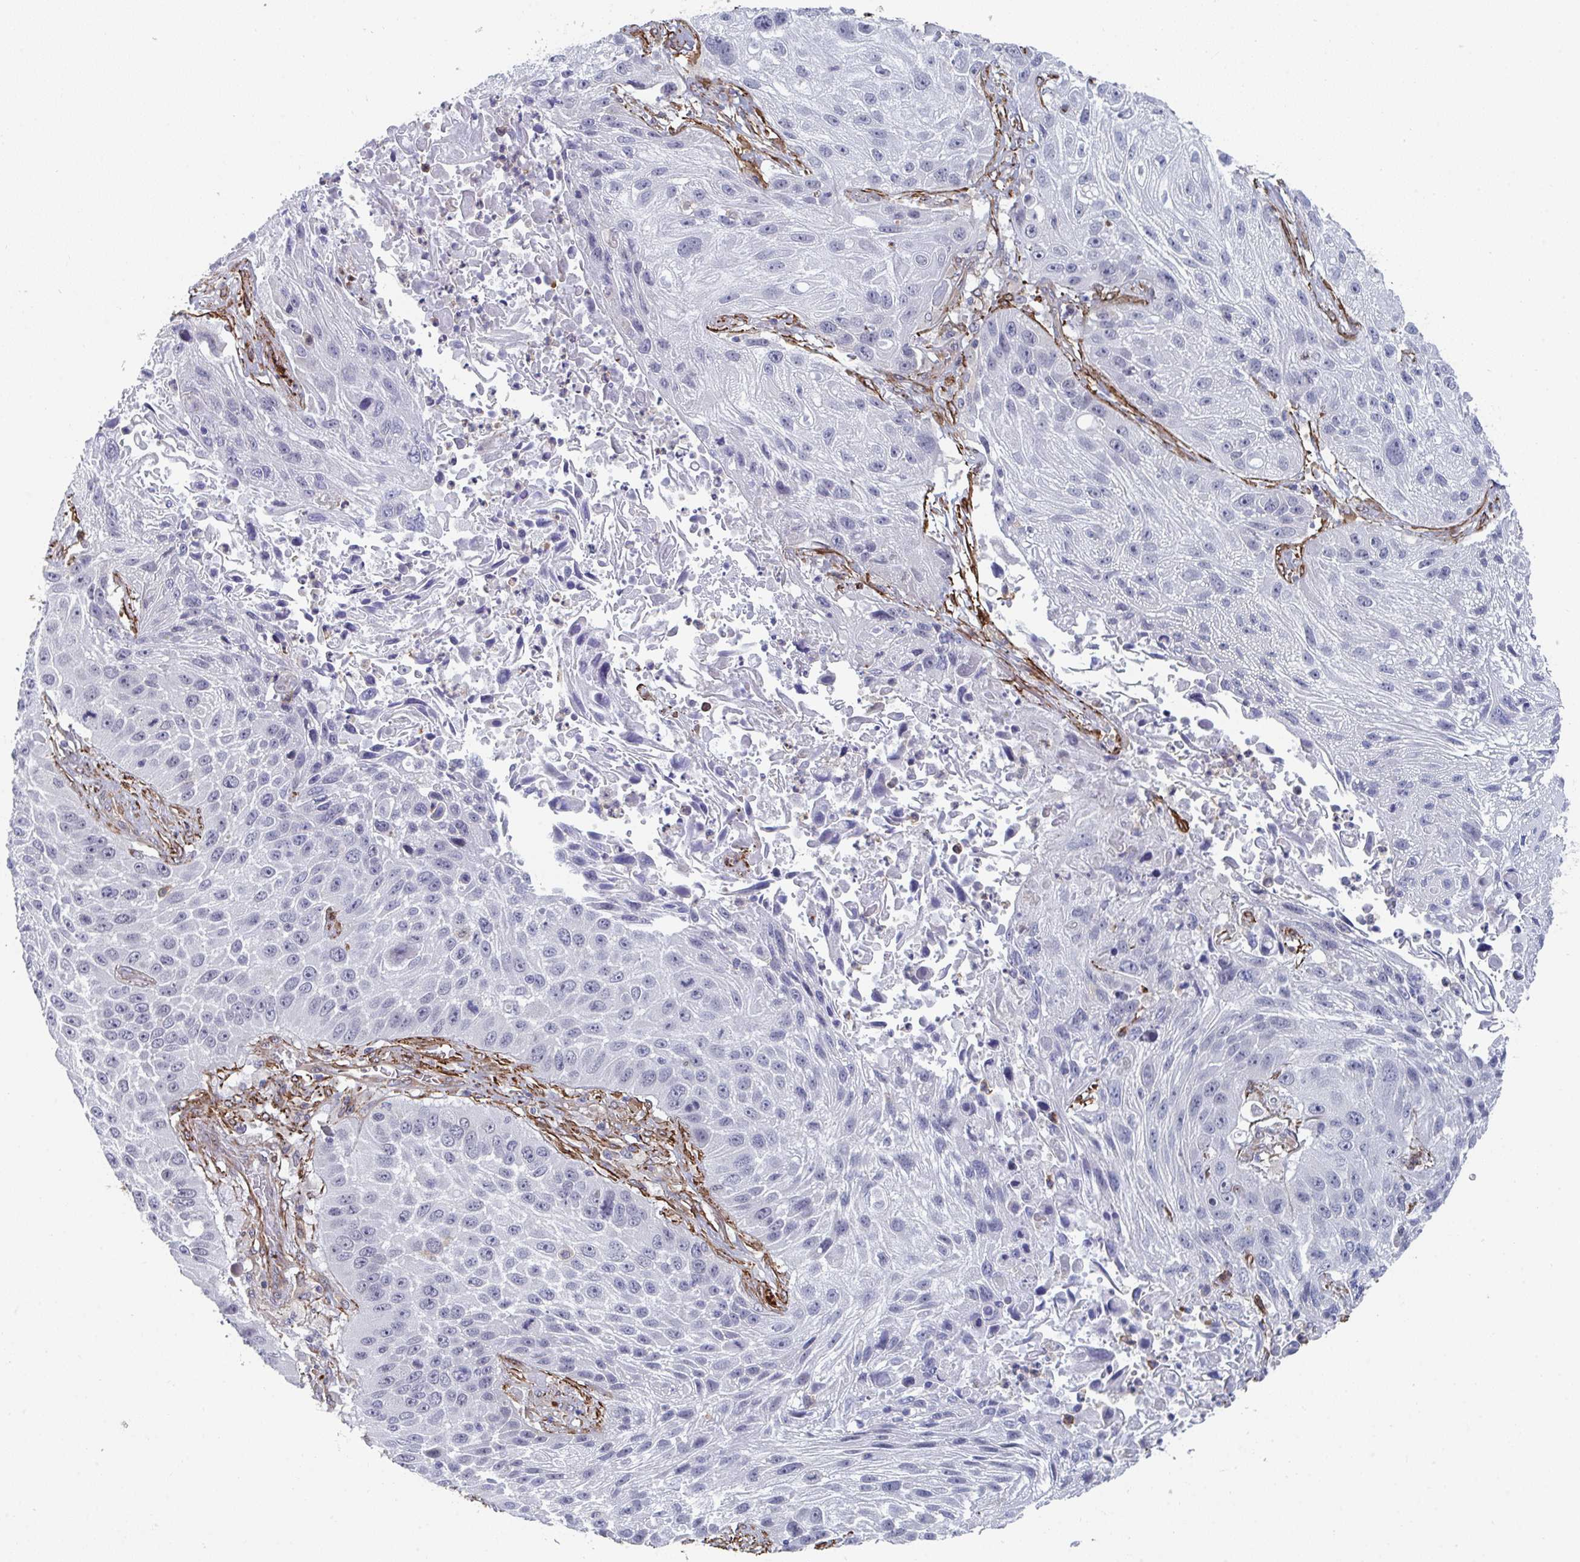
{"staining": {"intensity": "negative", "quantity": "none", "location": "none"}, "tissue": "lung cancer", "cell_type": "Tumor cells", "image_type": "cancer", "snomed": [{"axis": "morphology", "description": "Normal morphology"}, {"axis": "morphology", "description": "Squamous cell carcinoma, NOS"}, {"axis": "topography", "description": "Lymph node"}, {"axis": "topography", "description": "Lung"}], "caption": "This histopathology image is of lung cancer stained with IHC to label a protein in brown with the nuclei are counter-stained blue. There is no expression in tumor cells.", "gene": "NEURL4", "patient": {"sex": "male", "age": 67}}